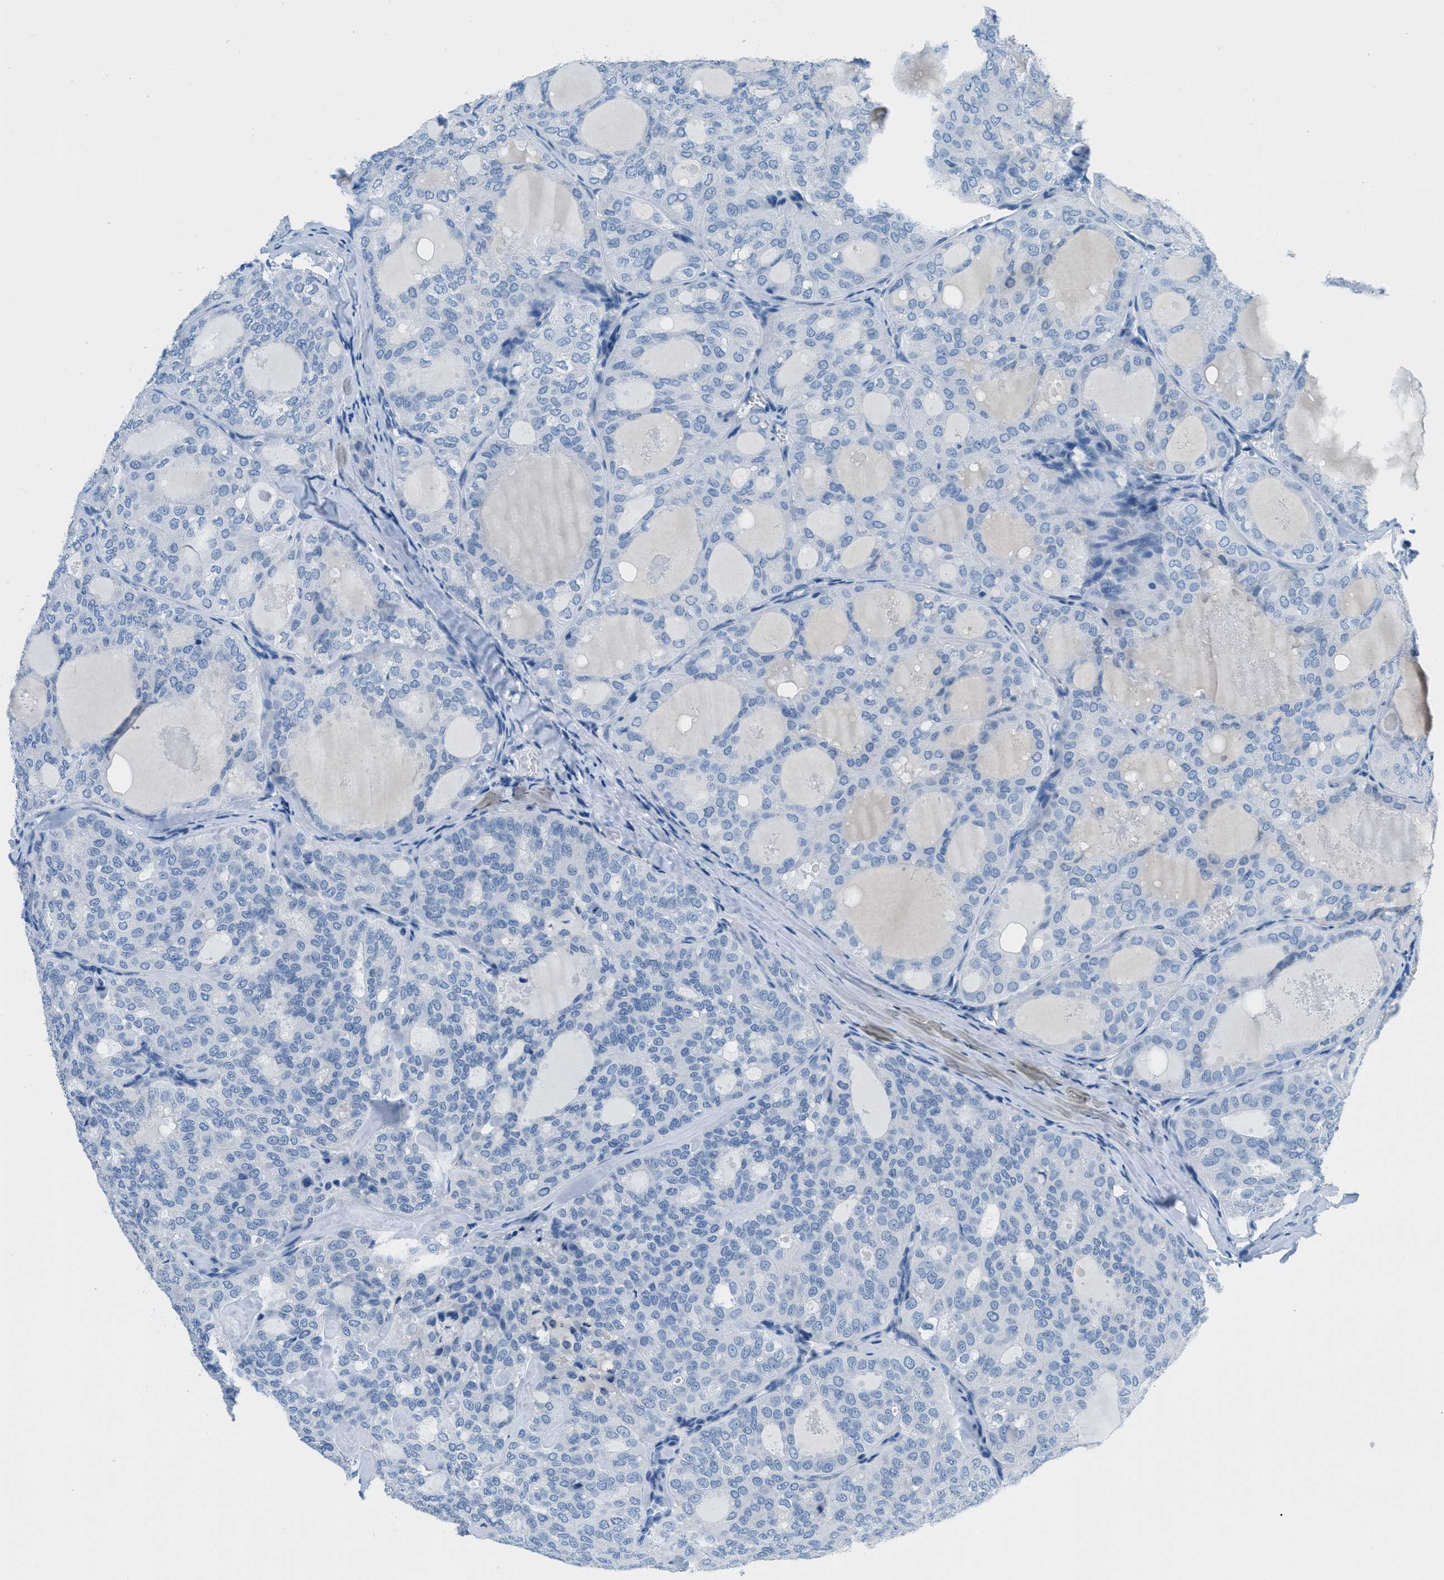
{"staining": {"intensity": "negative", "quantity": "none", "location": "none"}, "tissue": "thyroid cancer", "cell_type": "Tumor cells", "image_type": "cancer", "snomed": [{"axis": "morphology", "description": "Follicular adenoma carcinoma, NOS"}, {"axis": "topography", "description": "Thyroid gland"}], "caption": "DAB immunohistochemical staining of thyroid follicular adenoma carcinoma displays no significant staining in tumor cells.", "gene": "MGARP", "patient": {"sex": "male", "age": 75}}